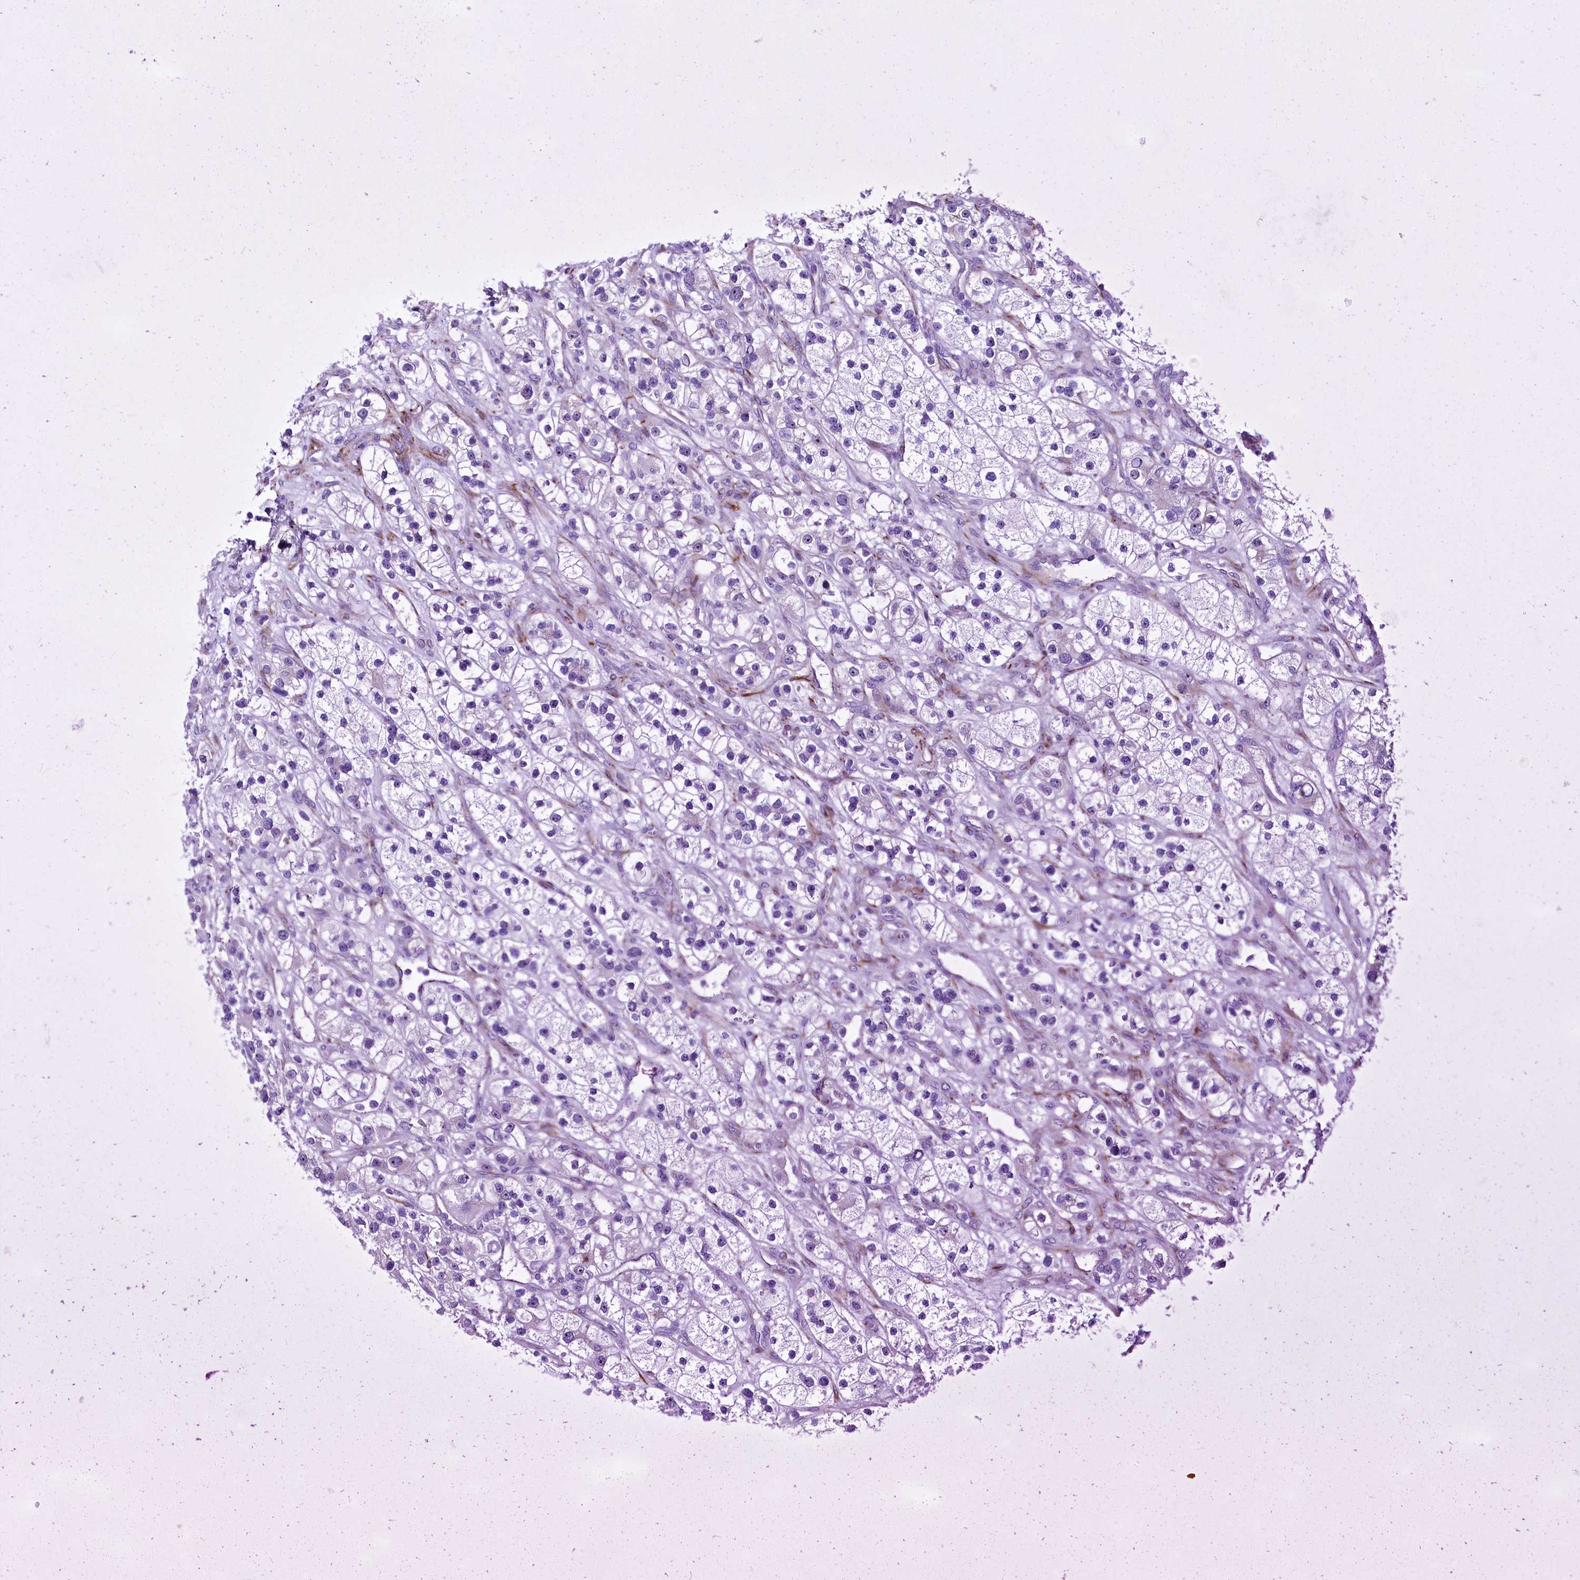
{"staining": {"intensity": "negative", "quantity": "none", "location": "none"}, "tissue": "renal cancer", "cell_type": "Tumor cells", "image_type": "cancer", "snomed": [{"axis": "morphology", "description": "Adenocarcinoma, NOS"}, {"axis": "topography", "description": "Kidney"}], "caption": "DAB immunohistochemical staining of human renal cancer (adenocarcinoma) exhibits no significant positivity in tumor cells. Brightfield microscopy of immunohistochemistry stained with DAB (brown) and hematoxylin (blue), captured at high magnification.", "gene": "SH3TC2", "patient": {"sex": "female", "age": 57}}